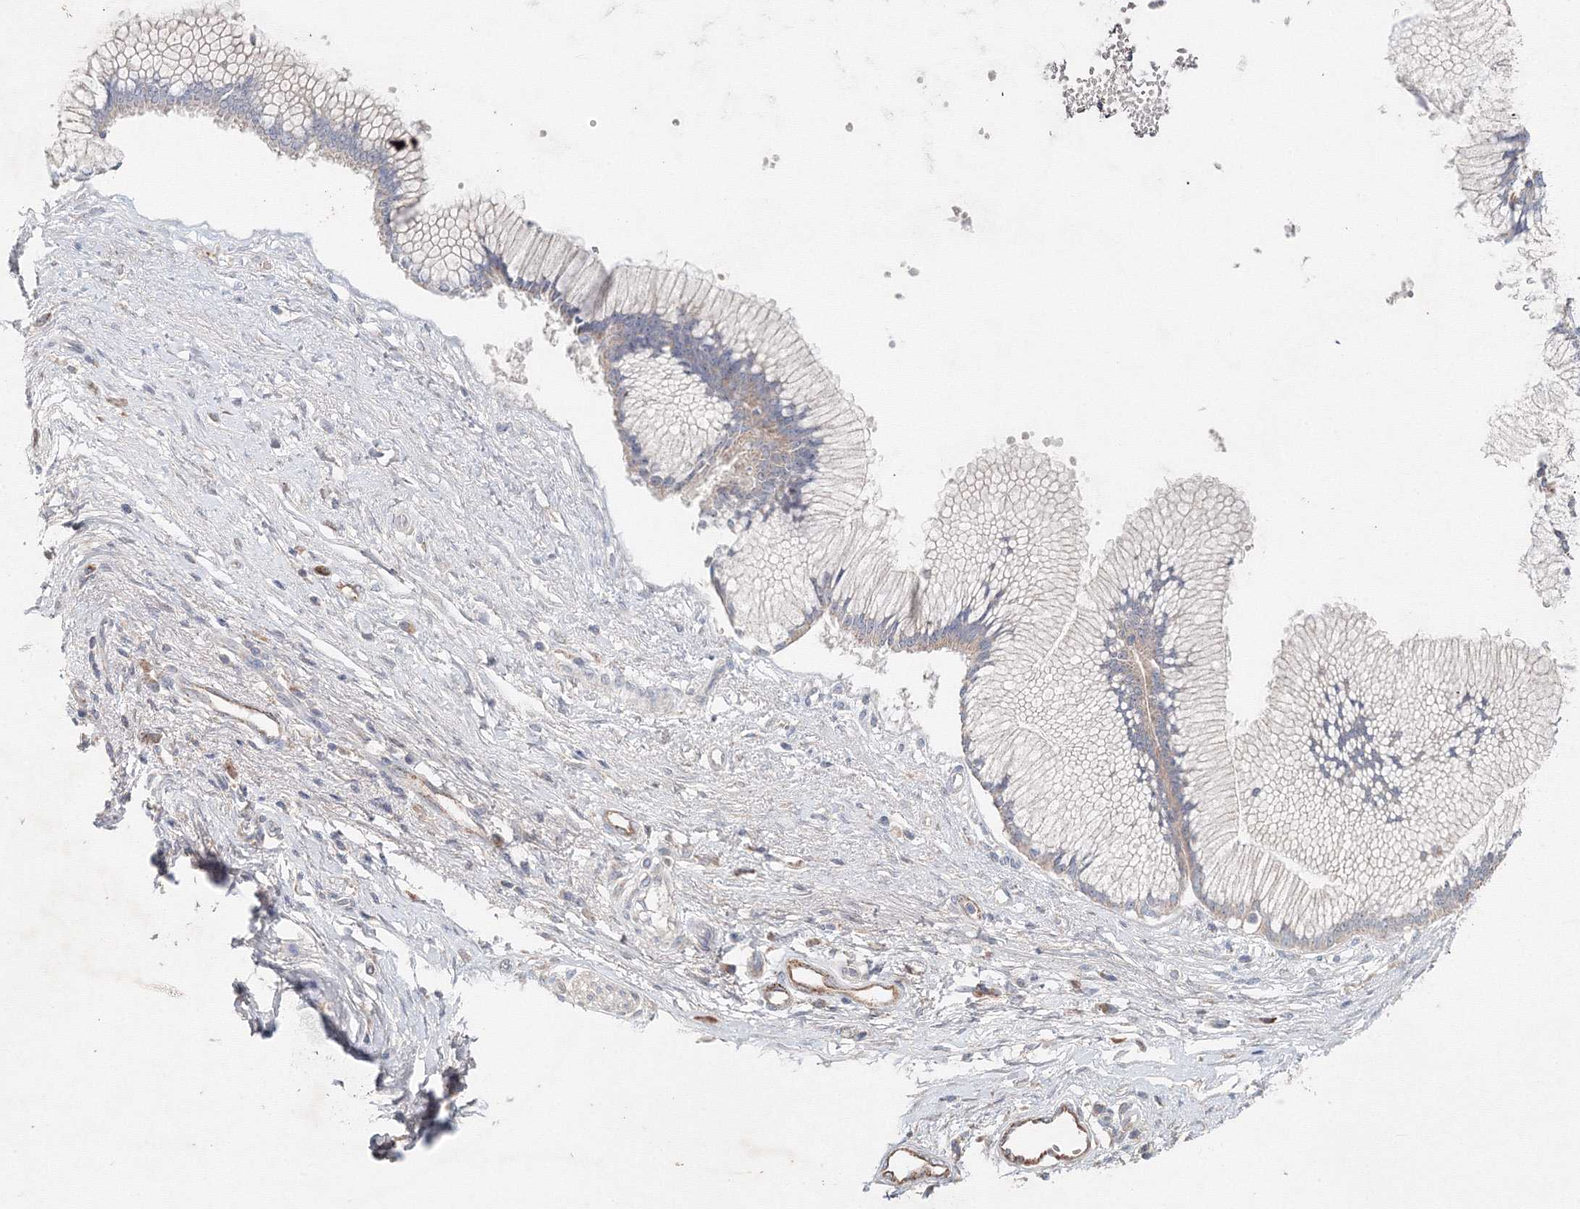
{"staining": {"intensity": "weak", "quantity": "<25%", "location": "cytoplasmic/membranous"}, "tissue": "pancreatic cancer", "cell_type": "Tumor cells", "image_type": "cancer", "snomed": [{"axis": "morphology", "description": "Adenocarcinoma, NOS"}, {"axis": "topography", "description": "Pancreas"}], "caption": "Tumor cells are negative for protein expression in human pancreatic cancer. (DAB (3,3'-diaminobenzidine) IHC, high magnification).", "gene": "WDR49", "patient": {"sex": "male", "age": 68}}